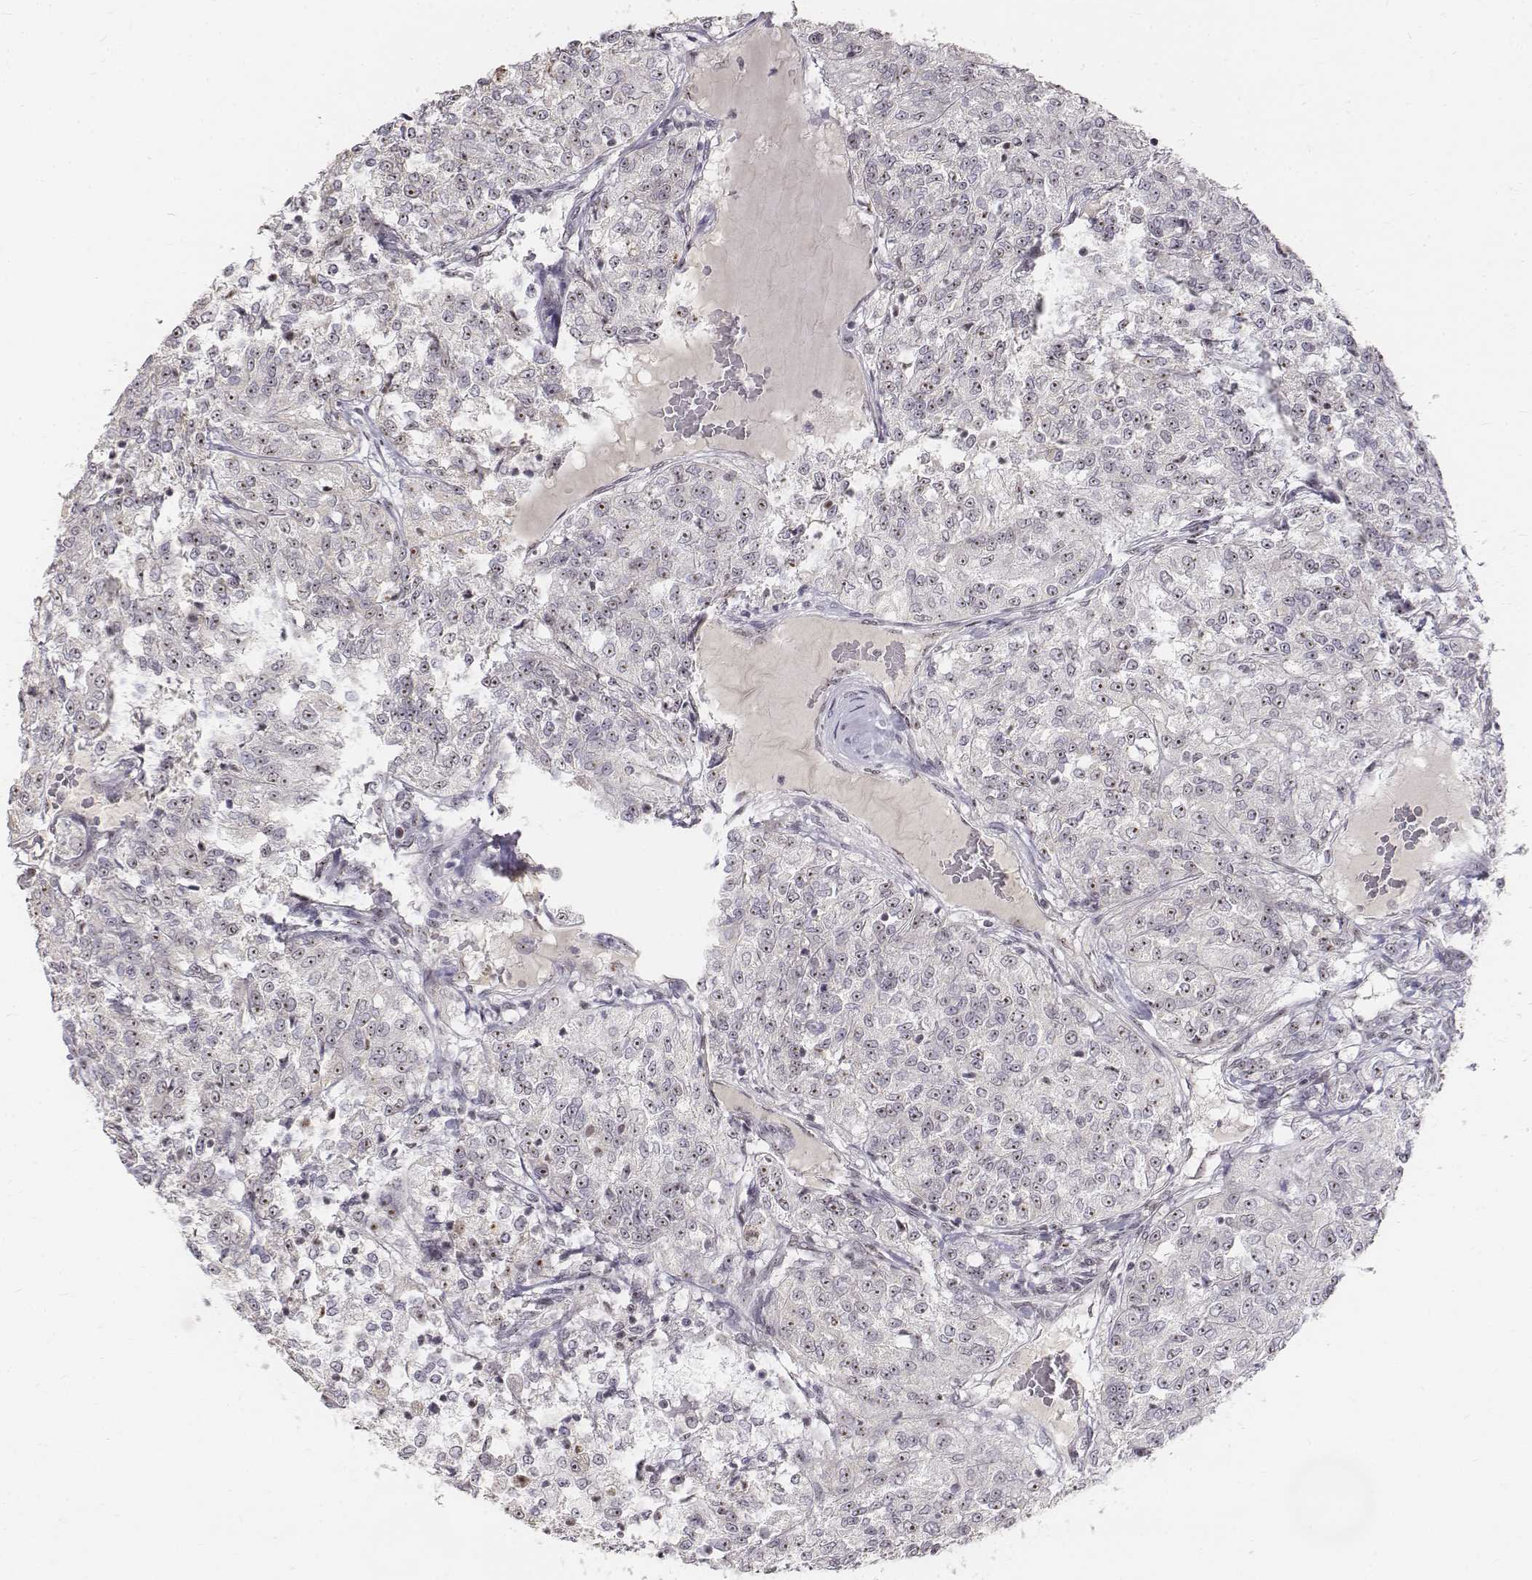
{"staining": {"intensity": "negative", "quantity": "none", "location": "none"}, "tissue": "renal cancer", "cell_type": "Tumor cells", "image_type": "cancer", "snomed": [{"axis": "morphology", "description": "Adenocarcinoma, NOS"}, {"axis": "topography", "description": "Kidney"}], "caption": "This is an IHC micrograph of human renal cancer (adenocarcinoma). There is no expression in tumor cells.", "gene": "PHF6", "patient": {"sex": "female", "age": 63}}